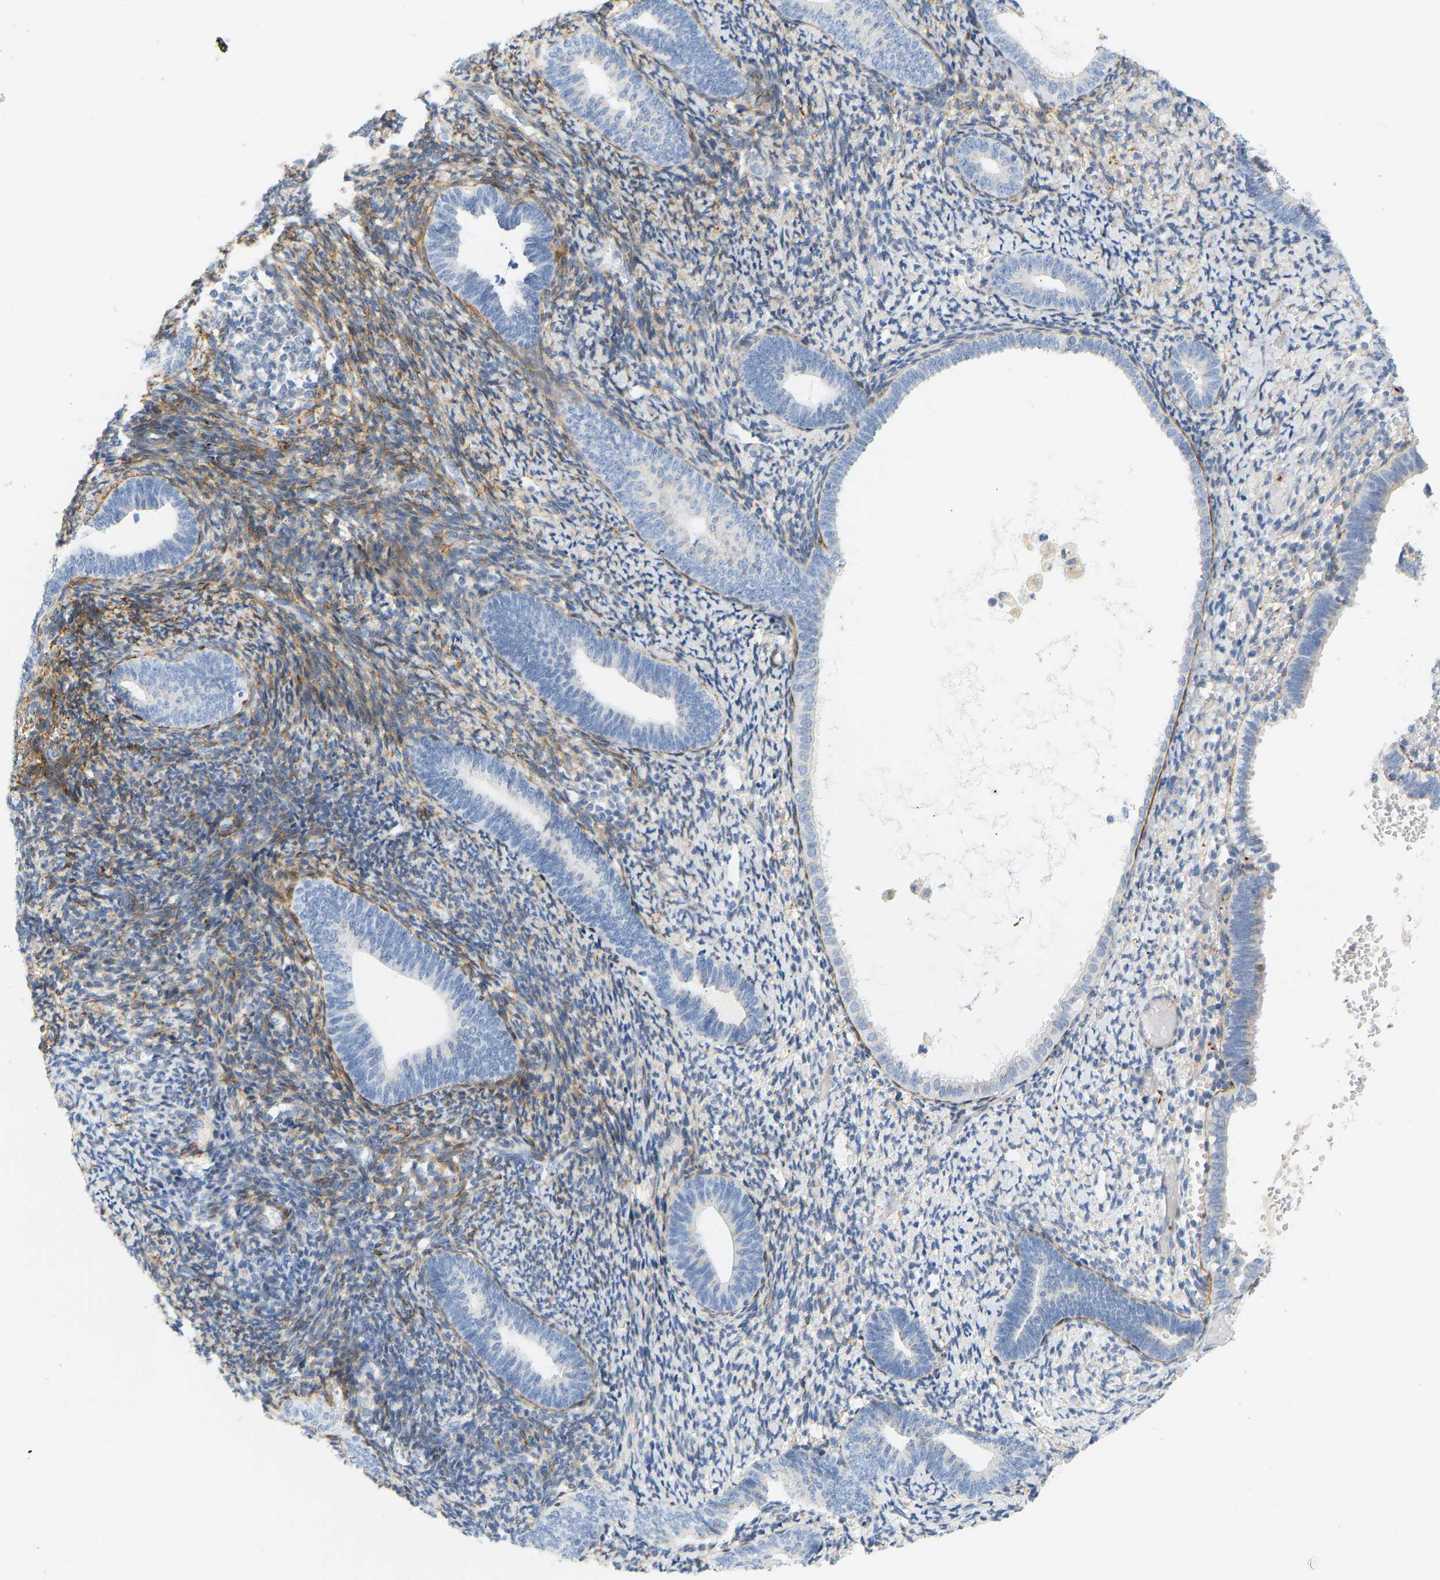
{"staining": {"intensity": "negative", "quantity": "none", "location": "none"}, "tissue": "endometrium", "cell_type": "Cells in endometrial stroma", "image_type": "normal", "snomed": [{"axis": "morphology", "description": "Normal tissue, NOS"}, {"axis": "topography", "description": "Endometrium"}], "caption": "This is an immunohistochemistry micrograph of unremarkable human endometrium. There is no positivity in cells in endometrial stroma.", "gene": "SLC30A7", "patient": {"sex": "female", "age": 66}}